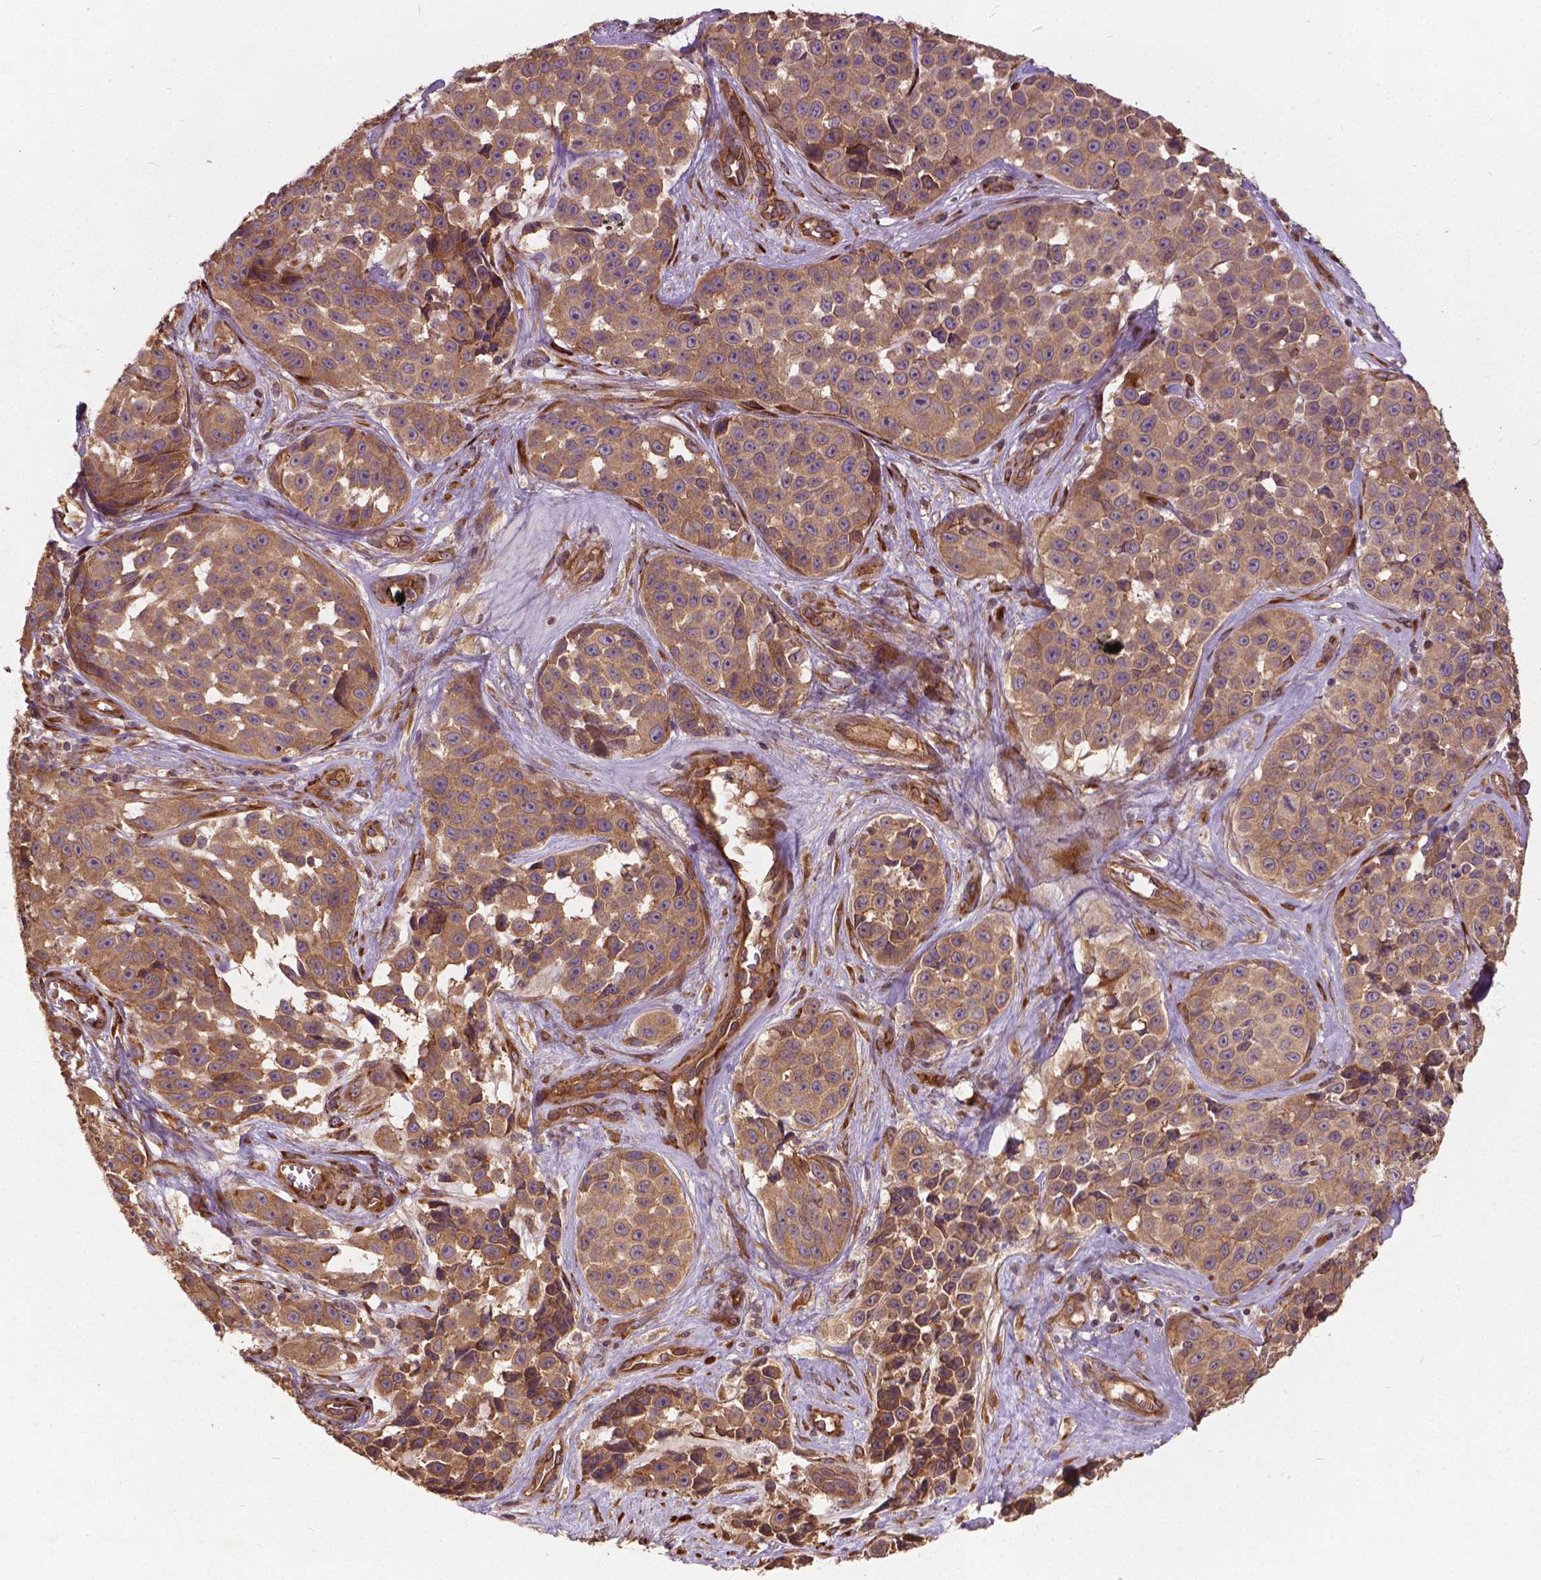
{"staining": {"intensity": "moderate", "quantity": ">75%", "location": "cytoplasmic/membranous"}, "tissue": "melanoma", "cell_type": "Tumor cells", "image_type": "cancer", "snomed": [{"axis": "morphology", "description": "Malignant melanoma, NOS"}, {"axis": "topography", "description": "Skin"}], "caption": "DAB immunohistochemical staining of melanoma reveals moderate cytoplasmic/membranous protein staining in approximately >75% of tumor cells.", "gene": "UBXN2A", "patient": {"sex": "female", "age": 88}}